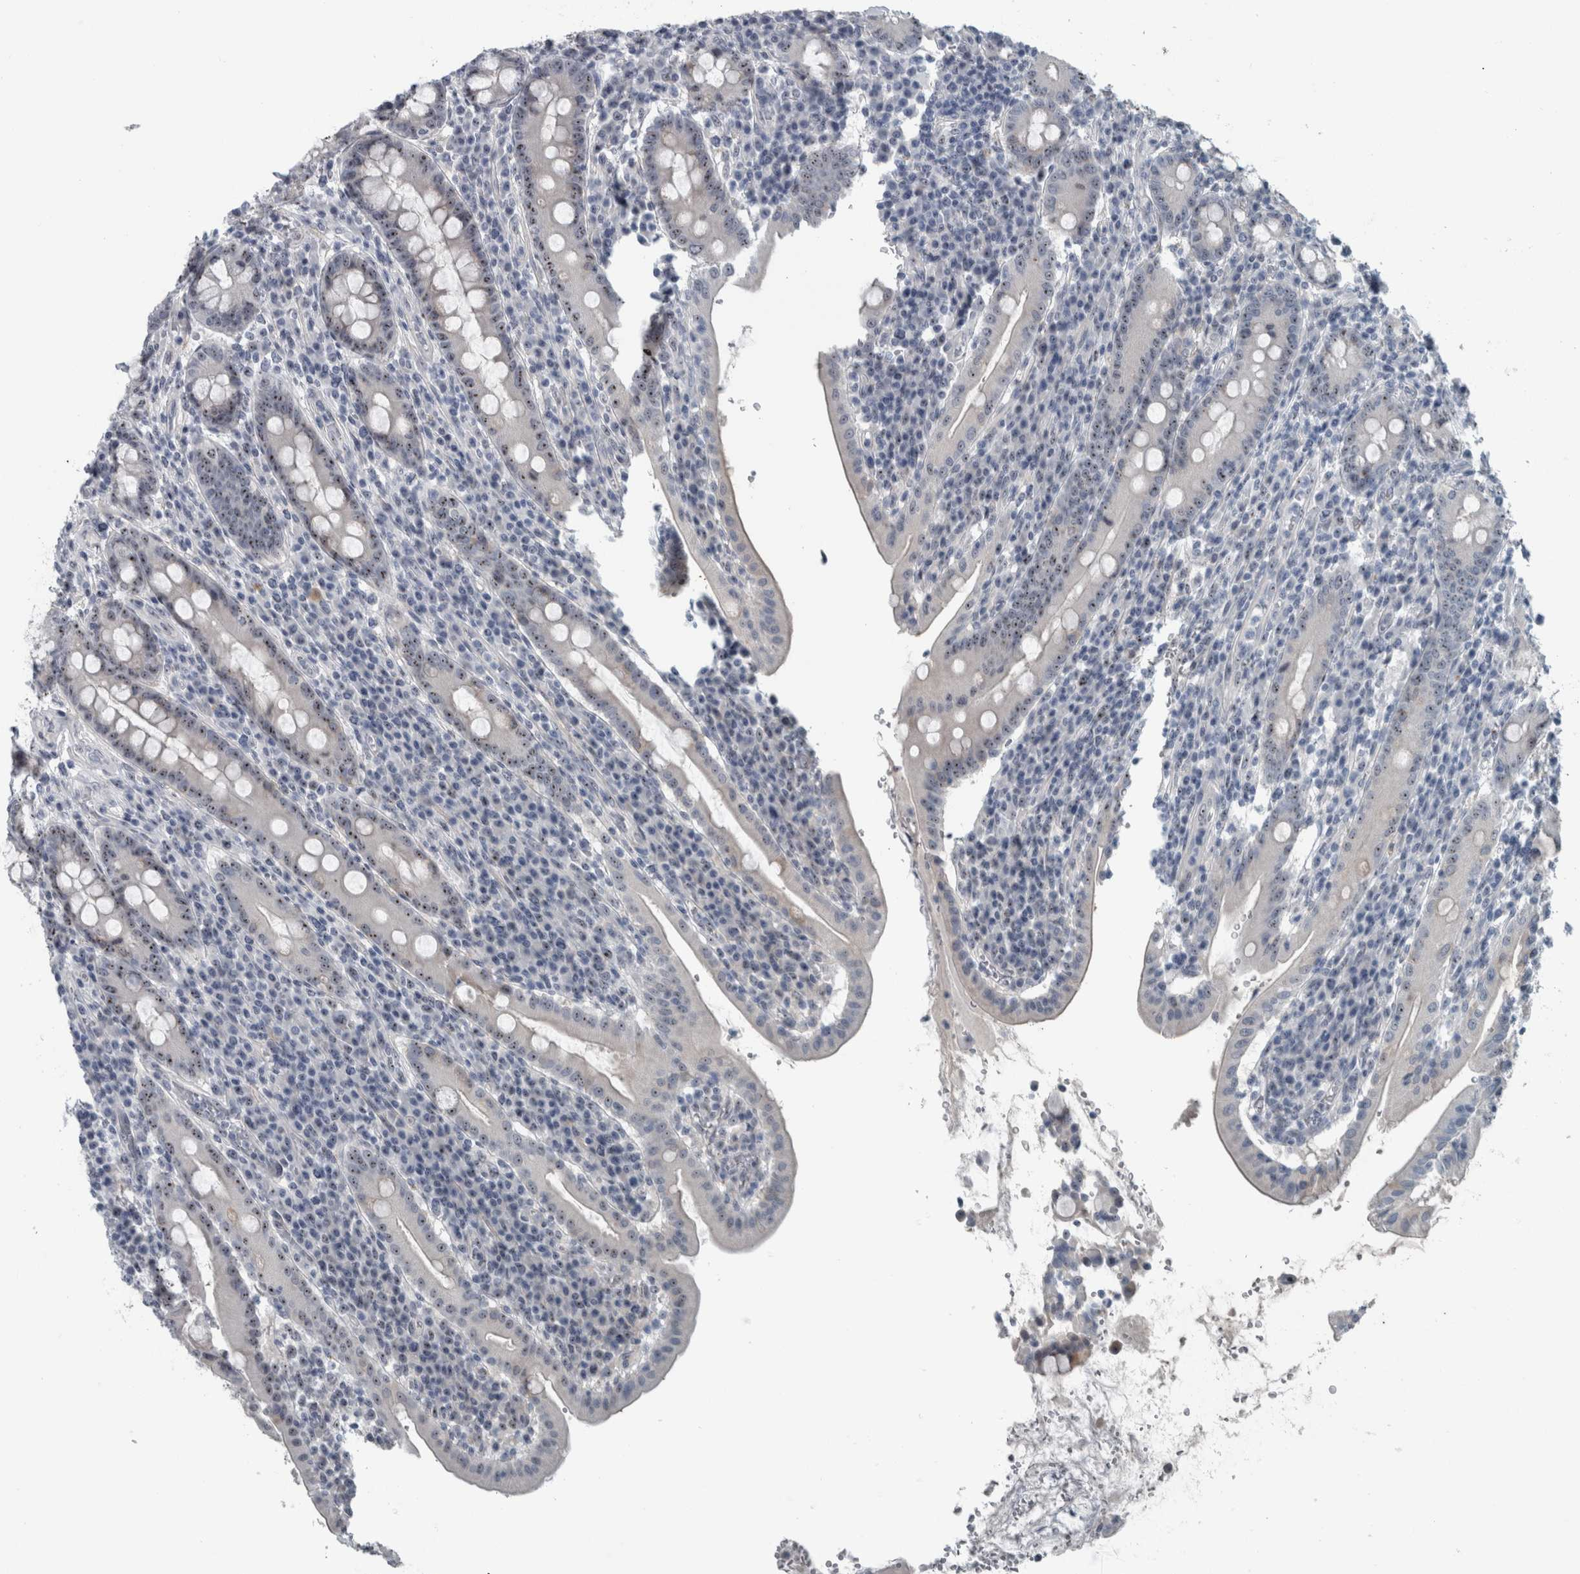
{"staining": {"intensity": "moderate", "quantity": "25%-75%", "location": "nuclear"}, "tissue": "duodenum", "cell_type": "Glandular cells", "image_type": "normal", "snomed": [{"axis": "morphology", "description": "Normal tissue, NOS"}, {"axis": "morphology", "description": "Adenocarcinoma, NOS"}, {"axis": "topography", "description": "Pancreas"}, {"axis": "topography", "description": "Duodenum"}], "caption": "Moderate nuclear staining is seen in approximately 25%-75% of glandular cells in benign duodenum. The staining was performed using DAB, with brown indicating positive protein expression. Nuclei are stained blue with hematoxylin.", "gene": "UTP6", "patient": {"sex": "male", "age": 50}}